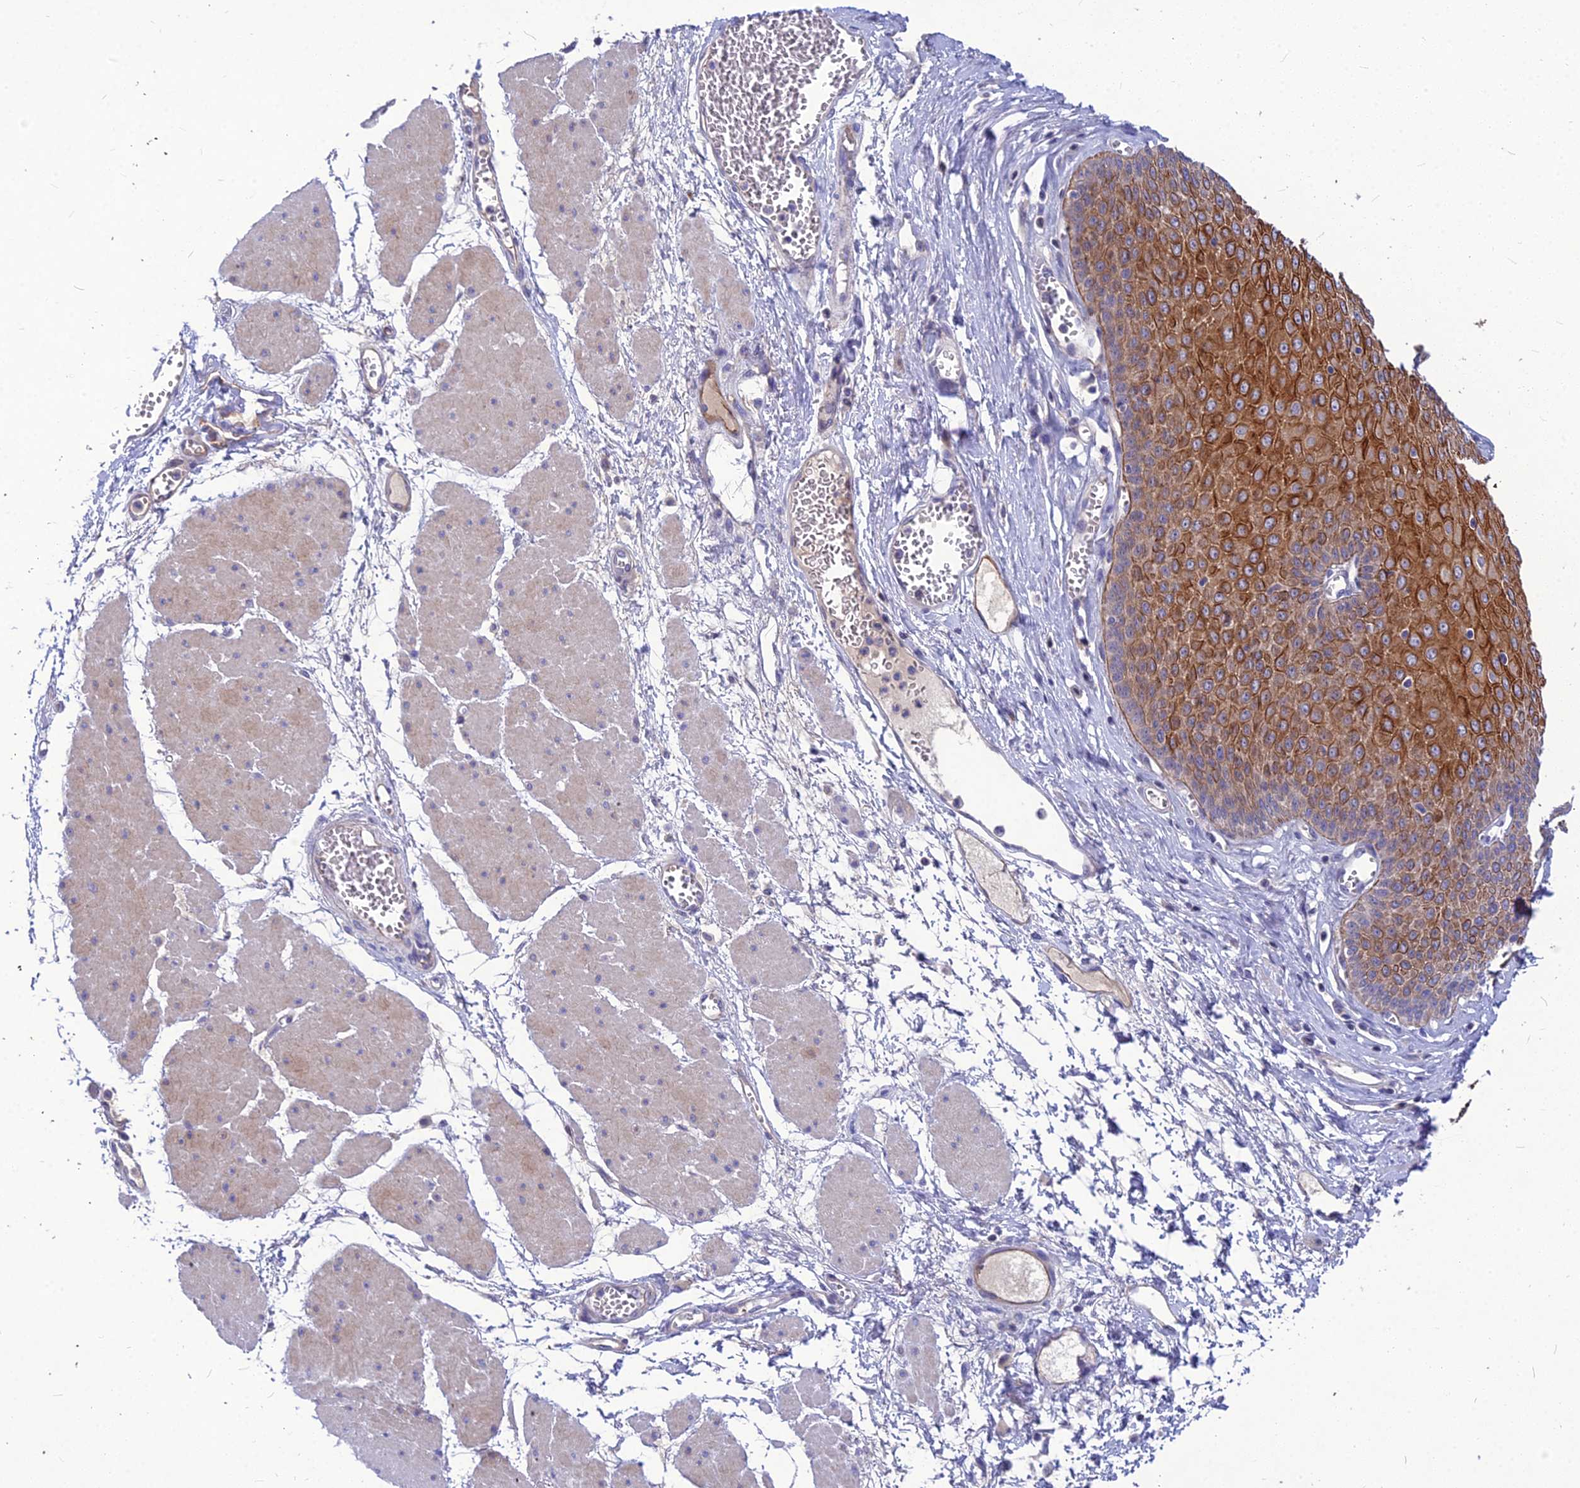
{"staining": {"intensity": "strong", "quantity": "25%-75%", "location": "cytoplasmic/membranous"}, "tissue": "esophagus", "cell_type": "Squamous epithelial cells", "image_type": "normal", "snomed": [{"axis": "morphology", "description": "Normal tissue, NOS"}, {"axis": "topography", "description": "Esophagus"}], "caption": "About 25%-75% of squamous epithelial cells in normal human esophagus demonstrate strong cytoplasmic/membranous protein positivity as visualized by brown immunohistochemical staining.", "gene": "DMRTA1", "patient": {"sex": "male", "age": 60}}